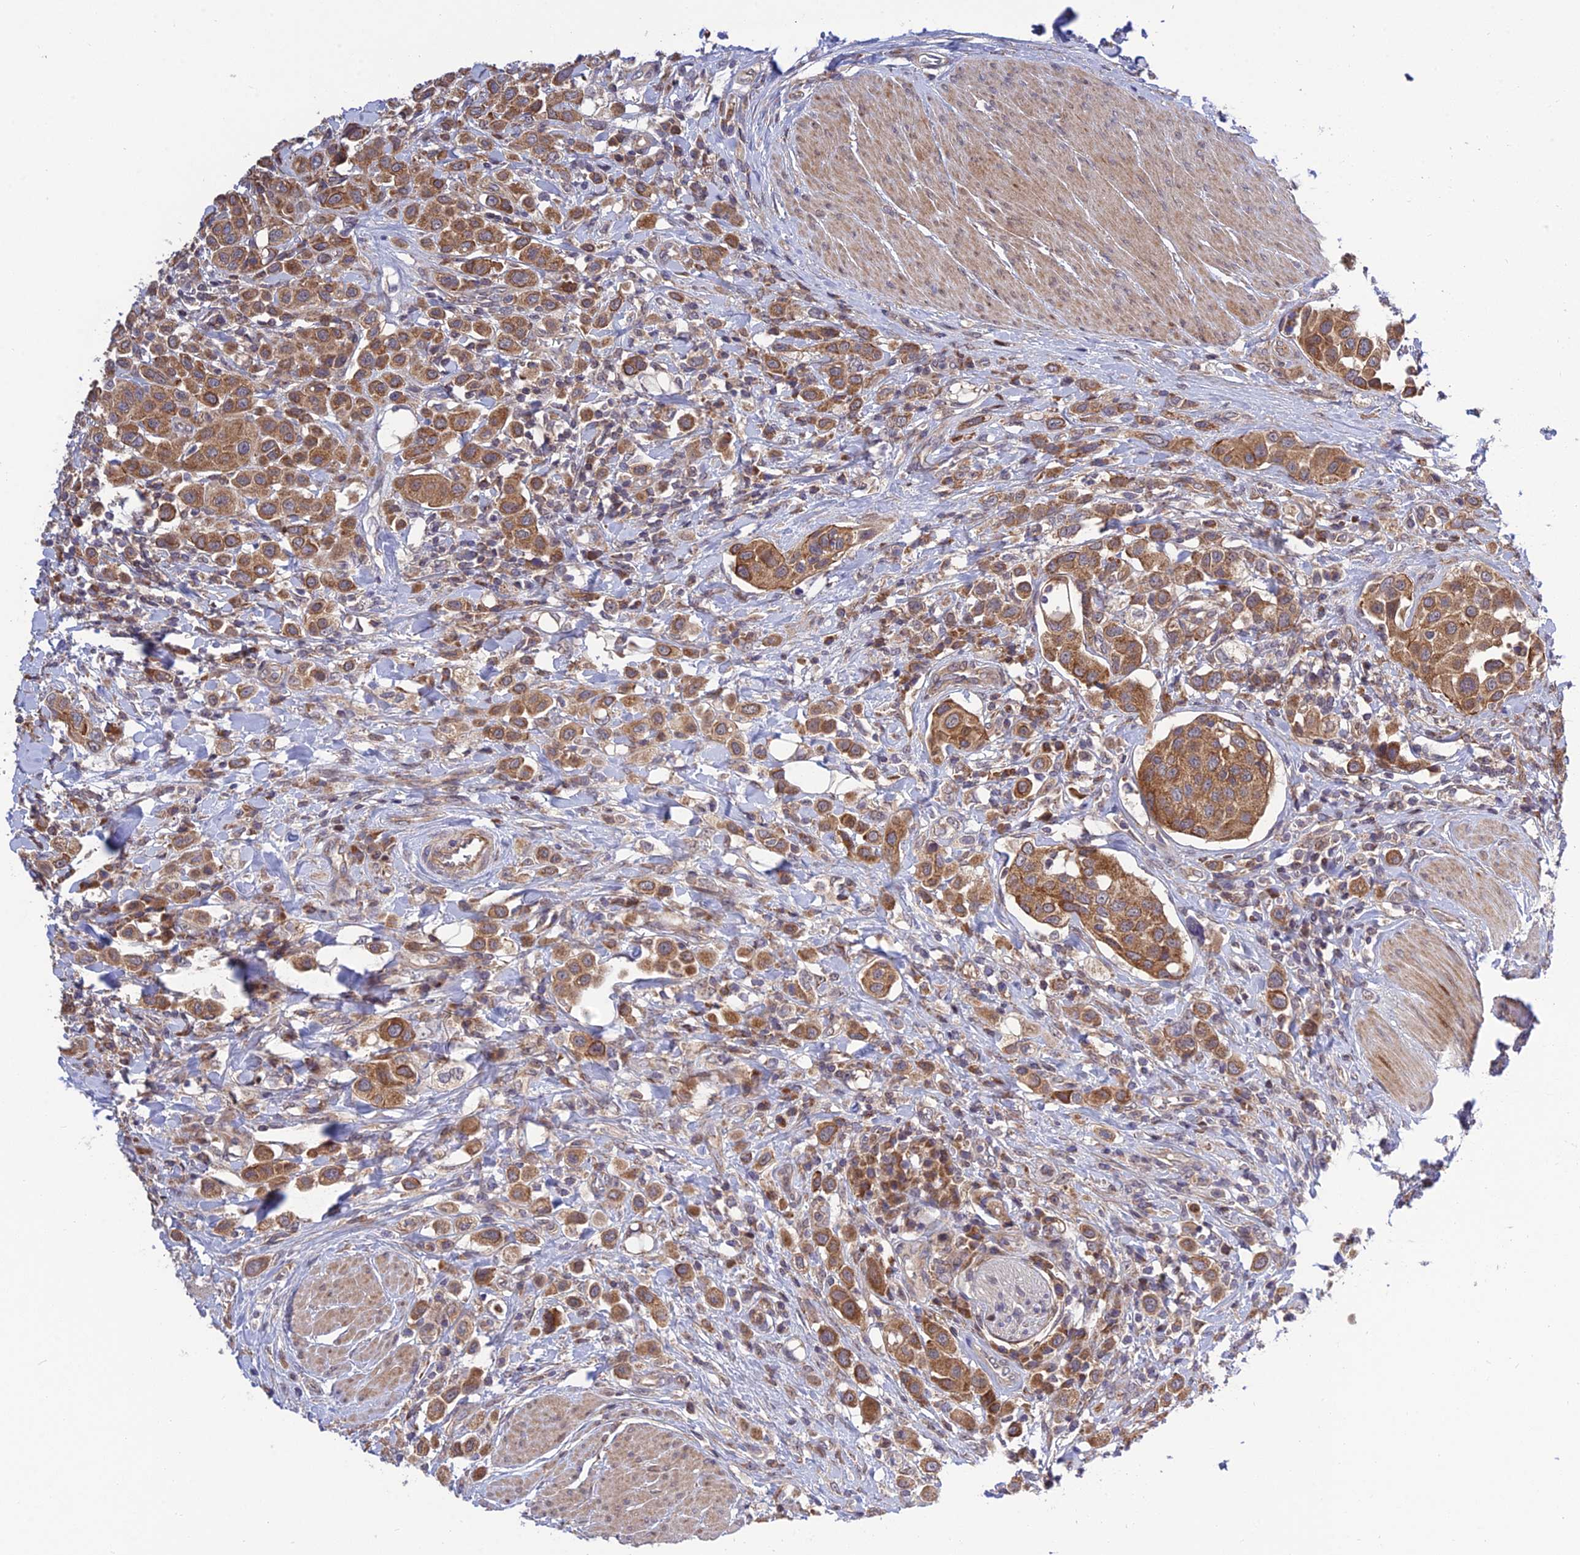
{"staining": {"intensity": "moderate", "quantity": ">75%", "location": "cytoplasmic/membranous"}, "tissue": "urothelial cancer", "cell_type": "Tumor cells", "image_type": "cancer", "snomed": [{"axis": "morphology", "description": "Urothelial carcinoma, High grade"}, {"axis": "topography", "description": "Urinary bladder"}], "caption": "High-grade urothelial carcinoma stained for a protein (brown) exhibits moderate cytoplasmic/membranous positive staining in approximately >75% of tumor cells.", "gene": "PLEKHG2", "patient": {"sex": "male", "age": 50}}